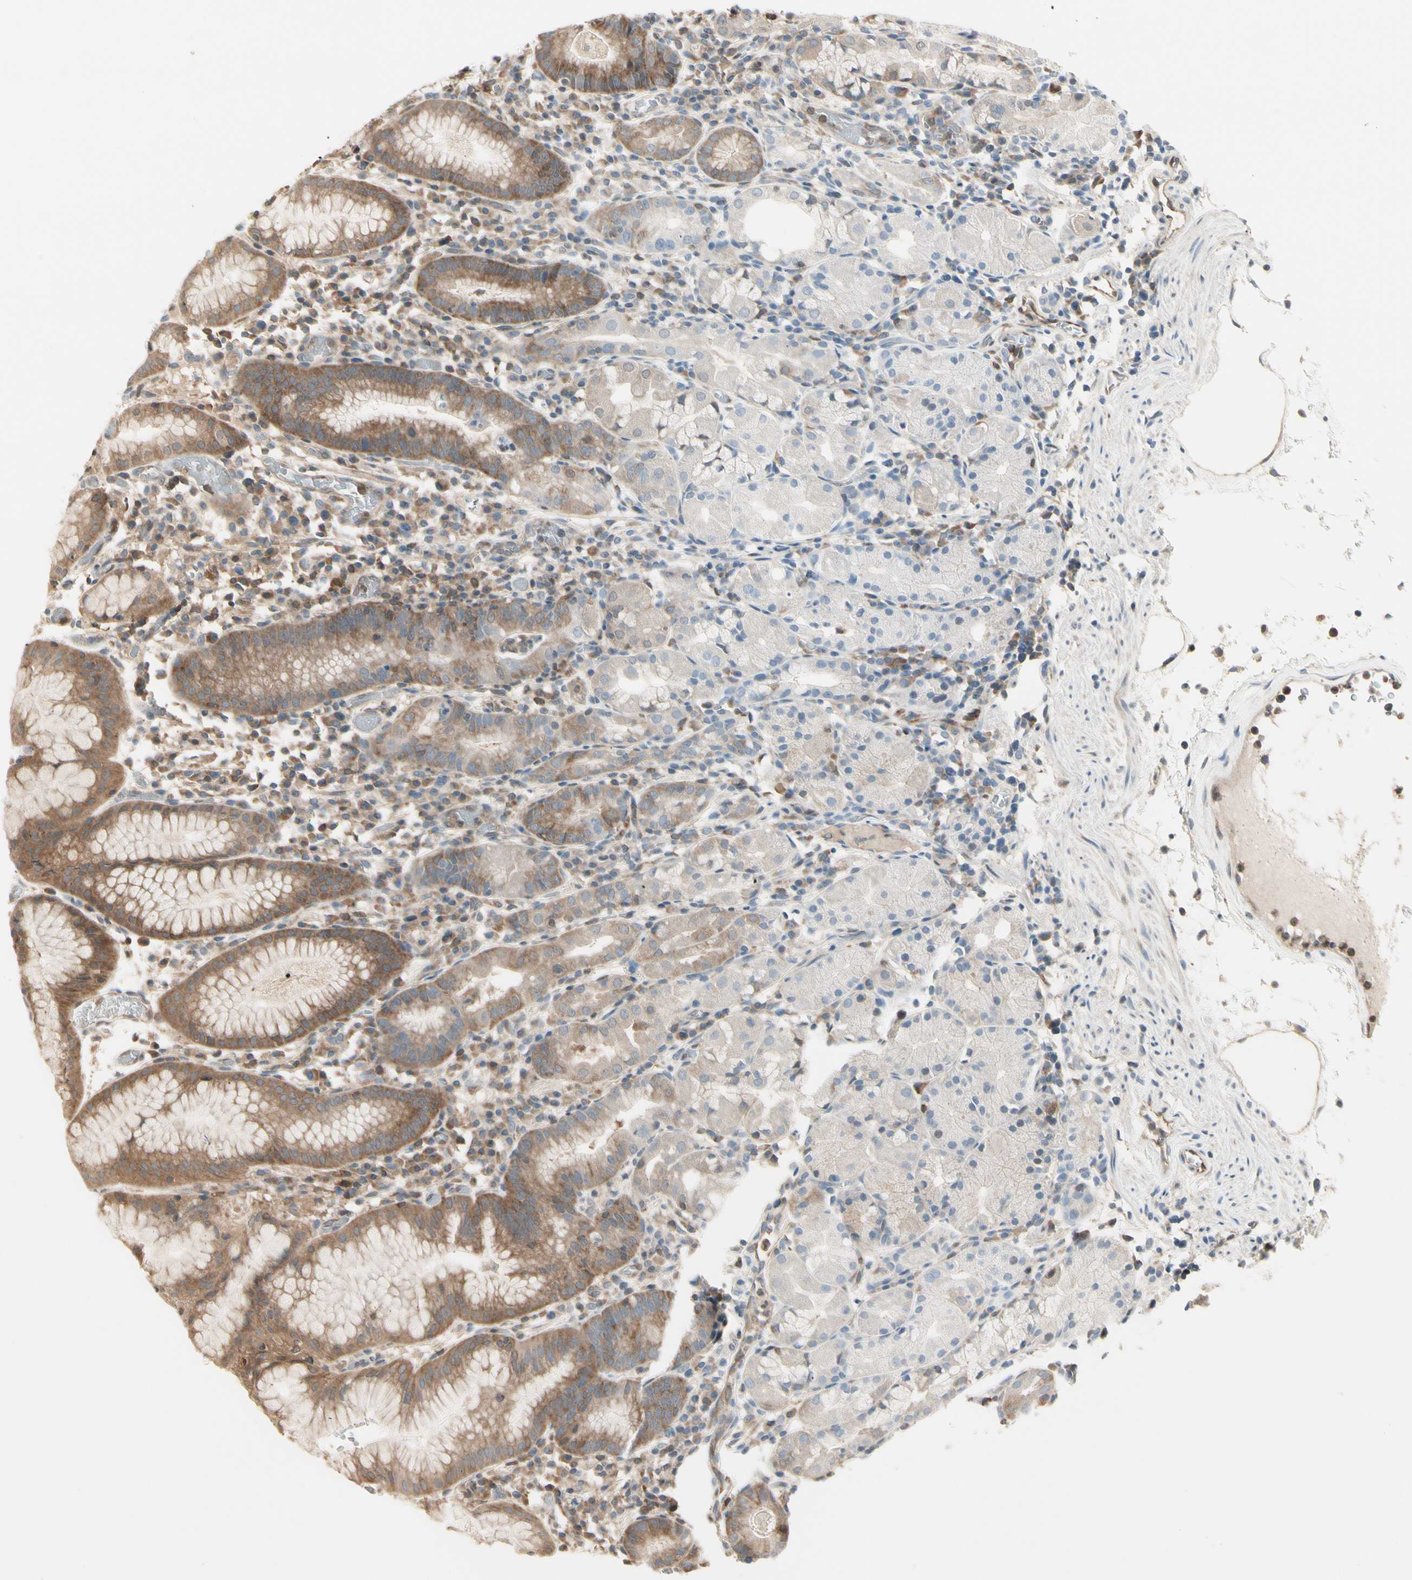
{"staining": {"intensity": "moderate", "quantity": "25%-75%", "location": "cytoplasmic/membranous"}, "tissue": "stomach", "cell_type": "Glandular cells", "image_type": "normal", "snomed": [{"axis": "morphology", "description": "Normal tissue, NOS"}, {"axis": "topography", "description": "Stomach"}, {"axis": "topography", "description": "Stomach, lower"}], "caption": "This is a histology image of IHC staining of normal stomach, which shows moderate positivity in the cytoplasmic/membranous of glandular cells.", "gene": "OXSR1", "patient": {"sex": "female", "age": 75}}